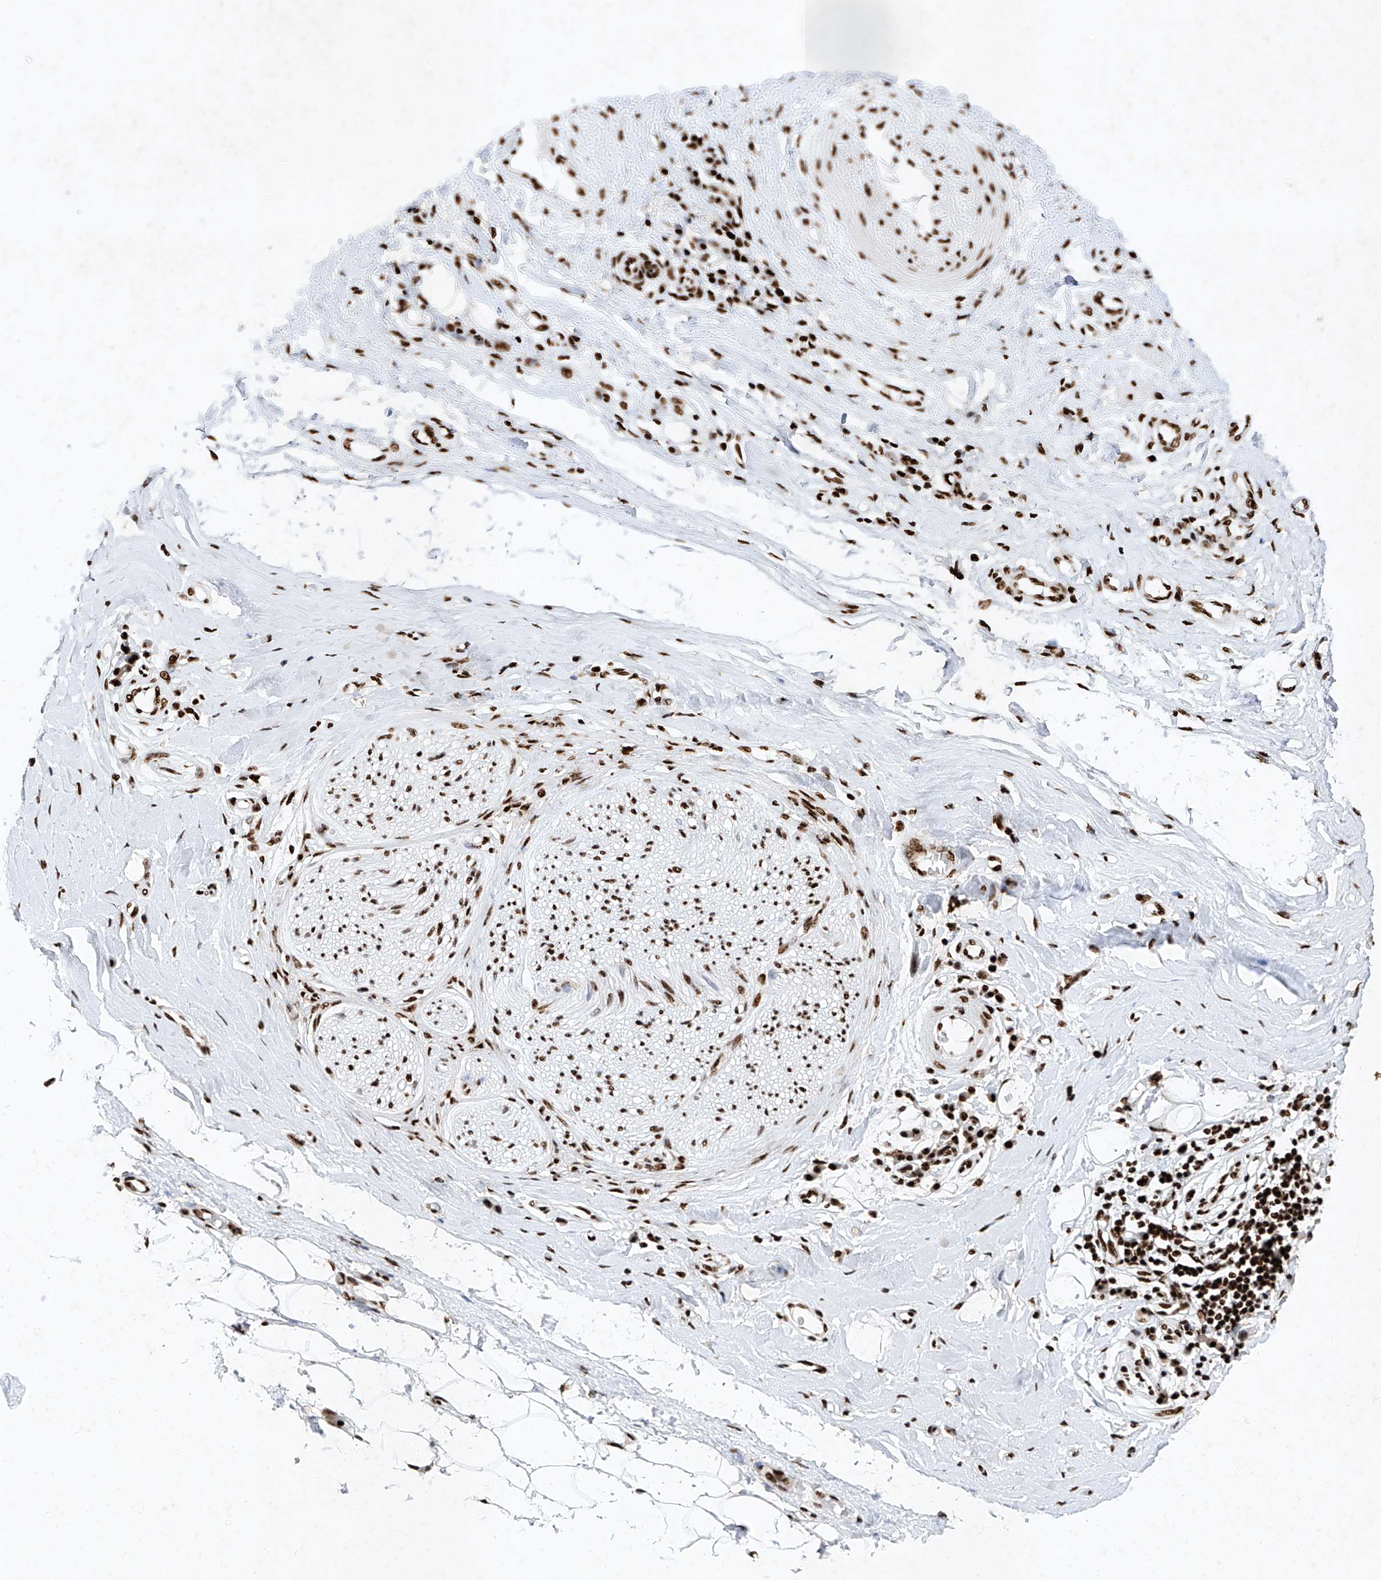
{"staining": {"intensity": "strong", "quantity": ">75%", "location": "nuclear"}, "tissue": "adipose tissue", "cell_type": "Adipocytes", "image_type": "normal", "snomed": [{"axis": "morphology", "description": "Normal tissue, NOS"}, {"axis": "morphology", "description": "Adenocarcinoma, NOS"}, {"axis": "topography", "description": "Esophagus"}, {"axis": "topography", "description": "Stomach, upper"}, {"axis": "topography", "description": "Peripheral nerve tissue"}], "caption": "Brown immunohistochemical staining in unremarkable human adipose tissue shows strong nuclear expression in about >75% of adipocytes.", "gene": "SRSF6", "patient": {"sex": "male", "age": 62}}